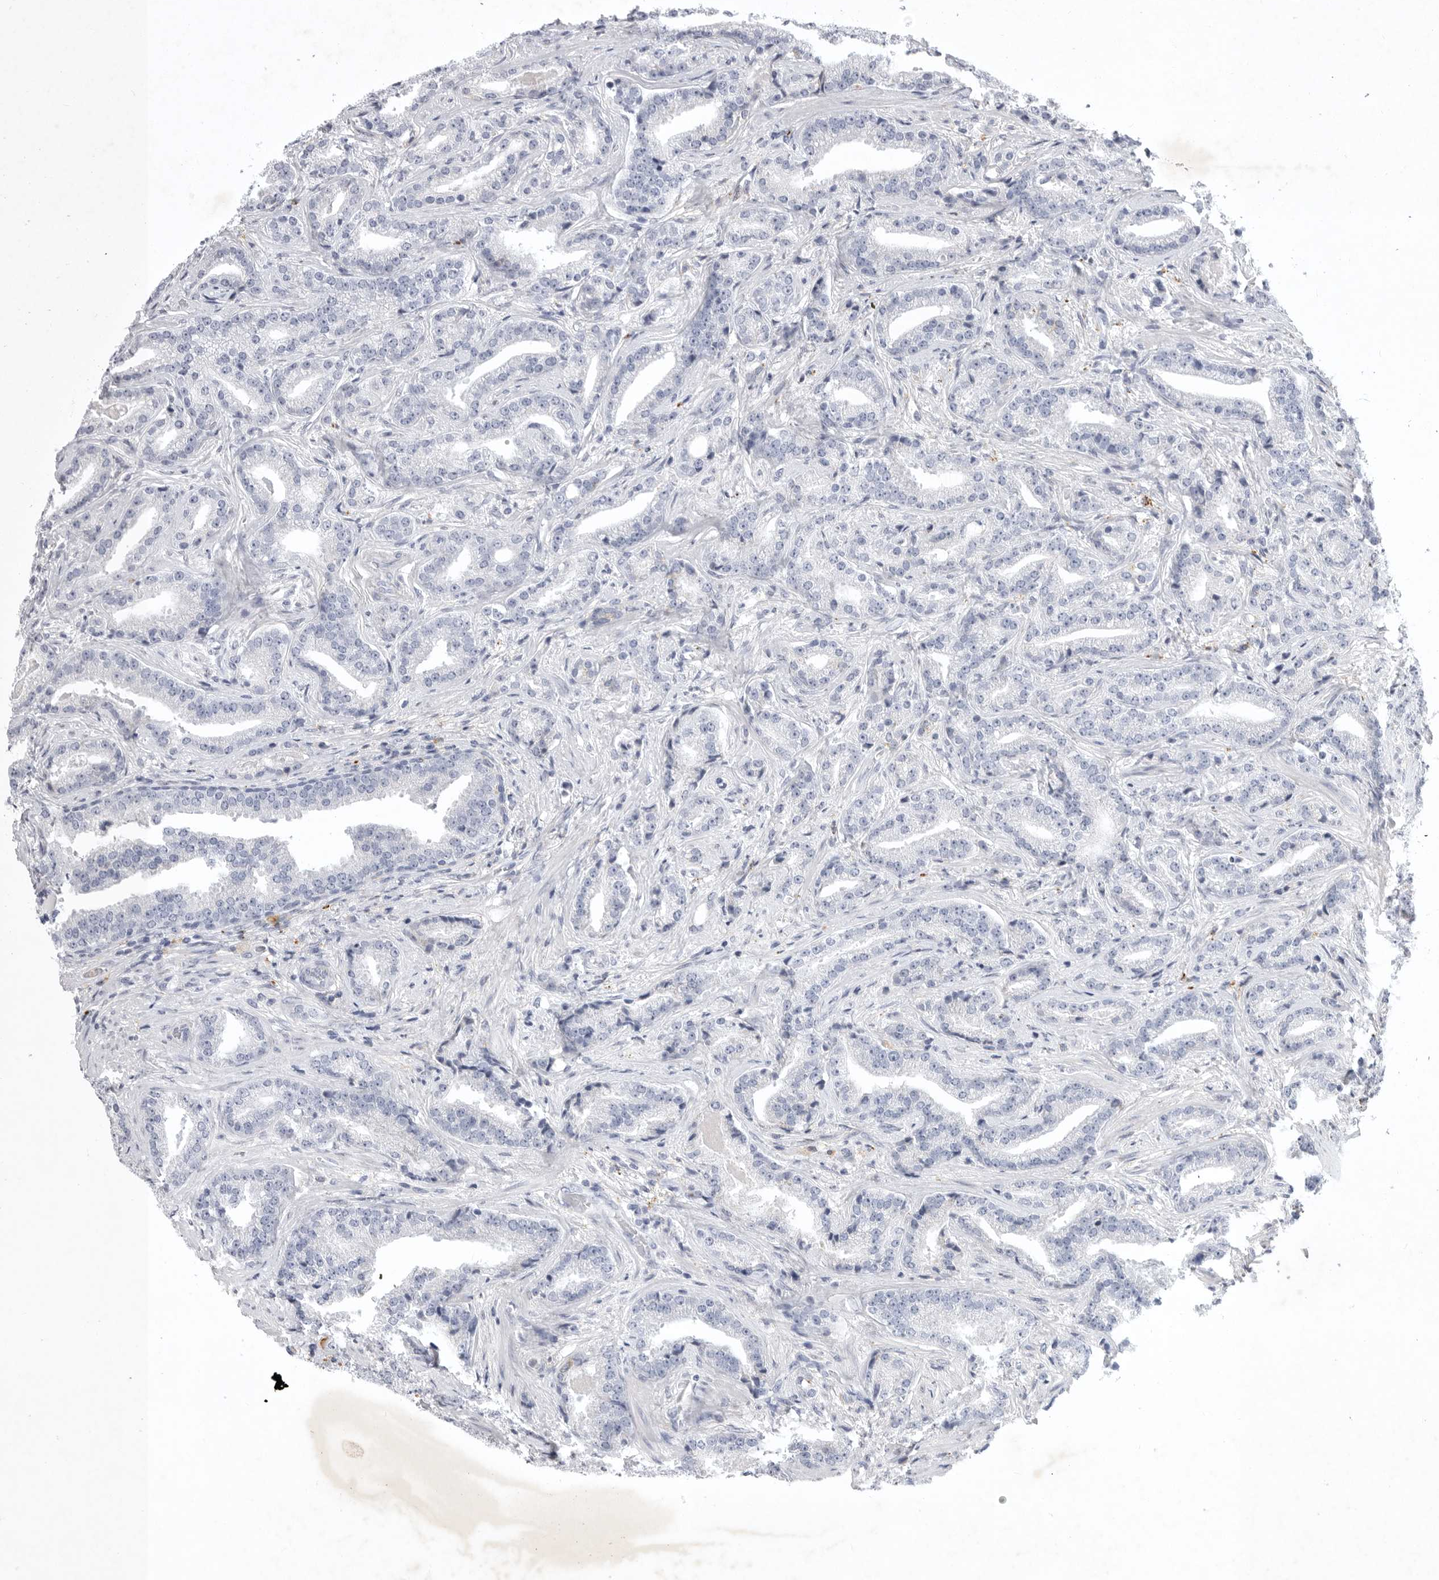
{"staining": {"intensity": "negative", "quantity": "none", "location": "none"}, "tissue": "prostate cancer", "cell_type": "Tumor cells", "image_type": "cancer", "snomed": [{"axis": "morphology", "description": "Adenocarcinoma, Low grade"}, {"axis": "topography", "description": "Prostate"}], "caption": "Tumor cells show no significant protein positivity in prostate cancer (adenocarcinoma (low-grade)).", "gene": "SIGLEC10", "patient": {"sex": "male", "age": 67}}